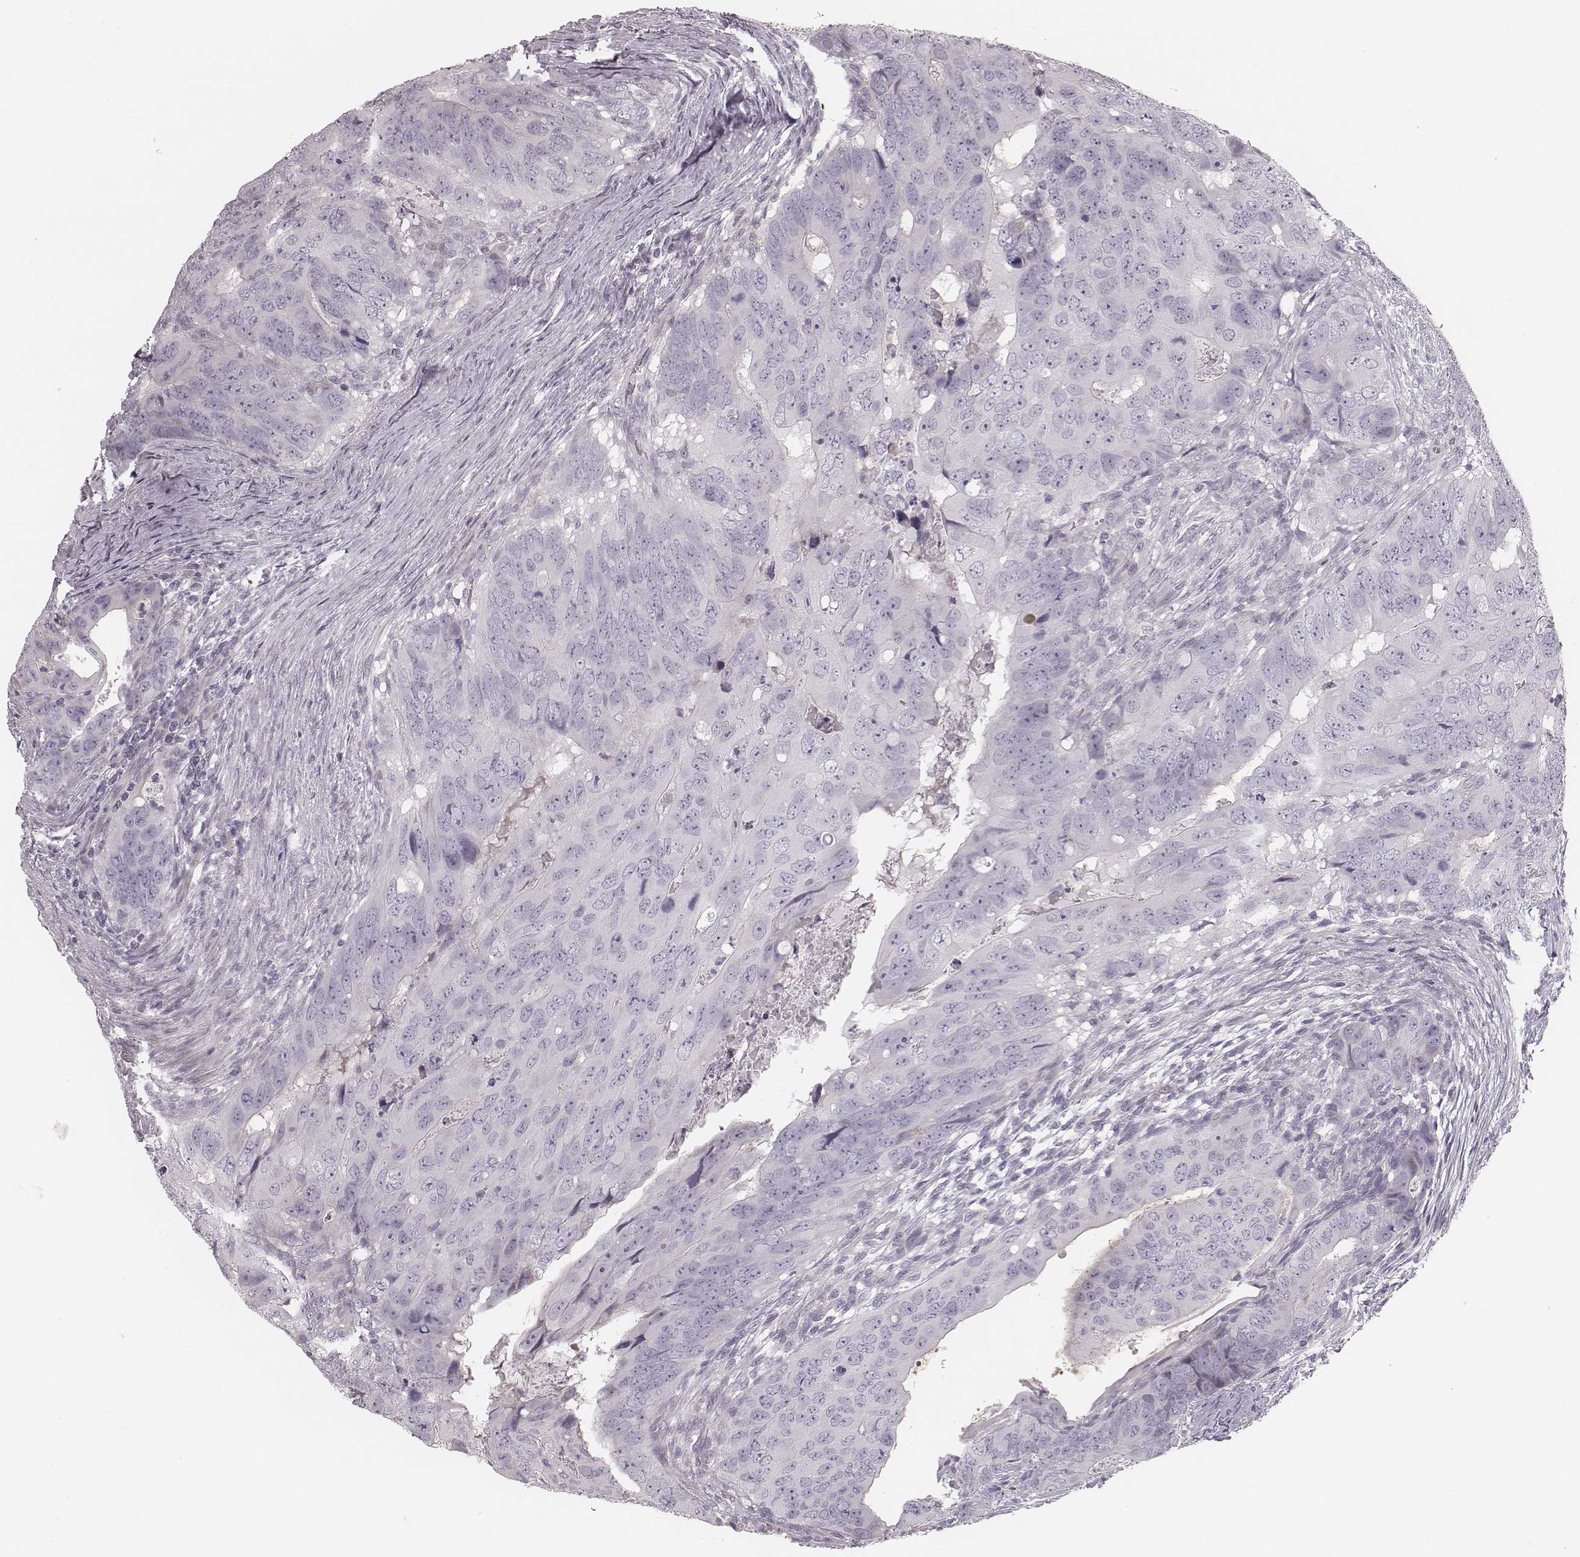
{"staining": {"intensity": "negative", "quantity": "none", "location": "none"}, "tissue": "colorectal cancer", "cell_type": "Tumor cells", "image_type": "cancer", "snomed": [{"axis": "morphology", "description": "Adenocarcinoma, NOS"}, {"axis": "topography", "description": "Colon"}], "caption": "Tumor cells show no significant positivity in colorectal adenocarcinoma.", "gene": "S100Z", "patient": {"sex": "male", "age": 79}}